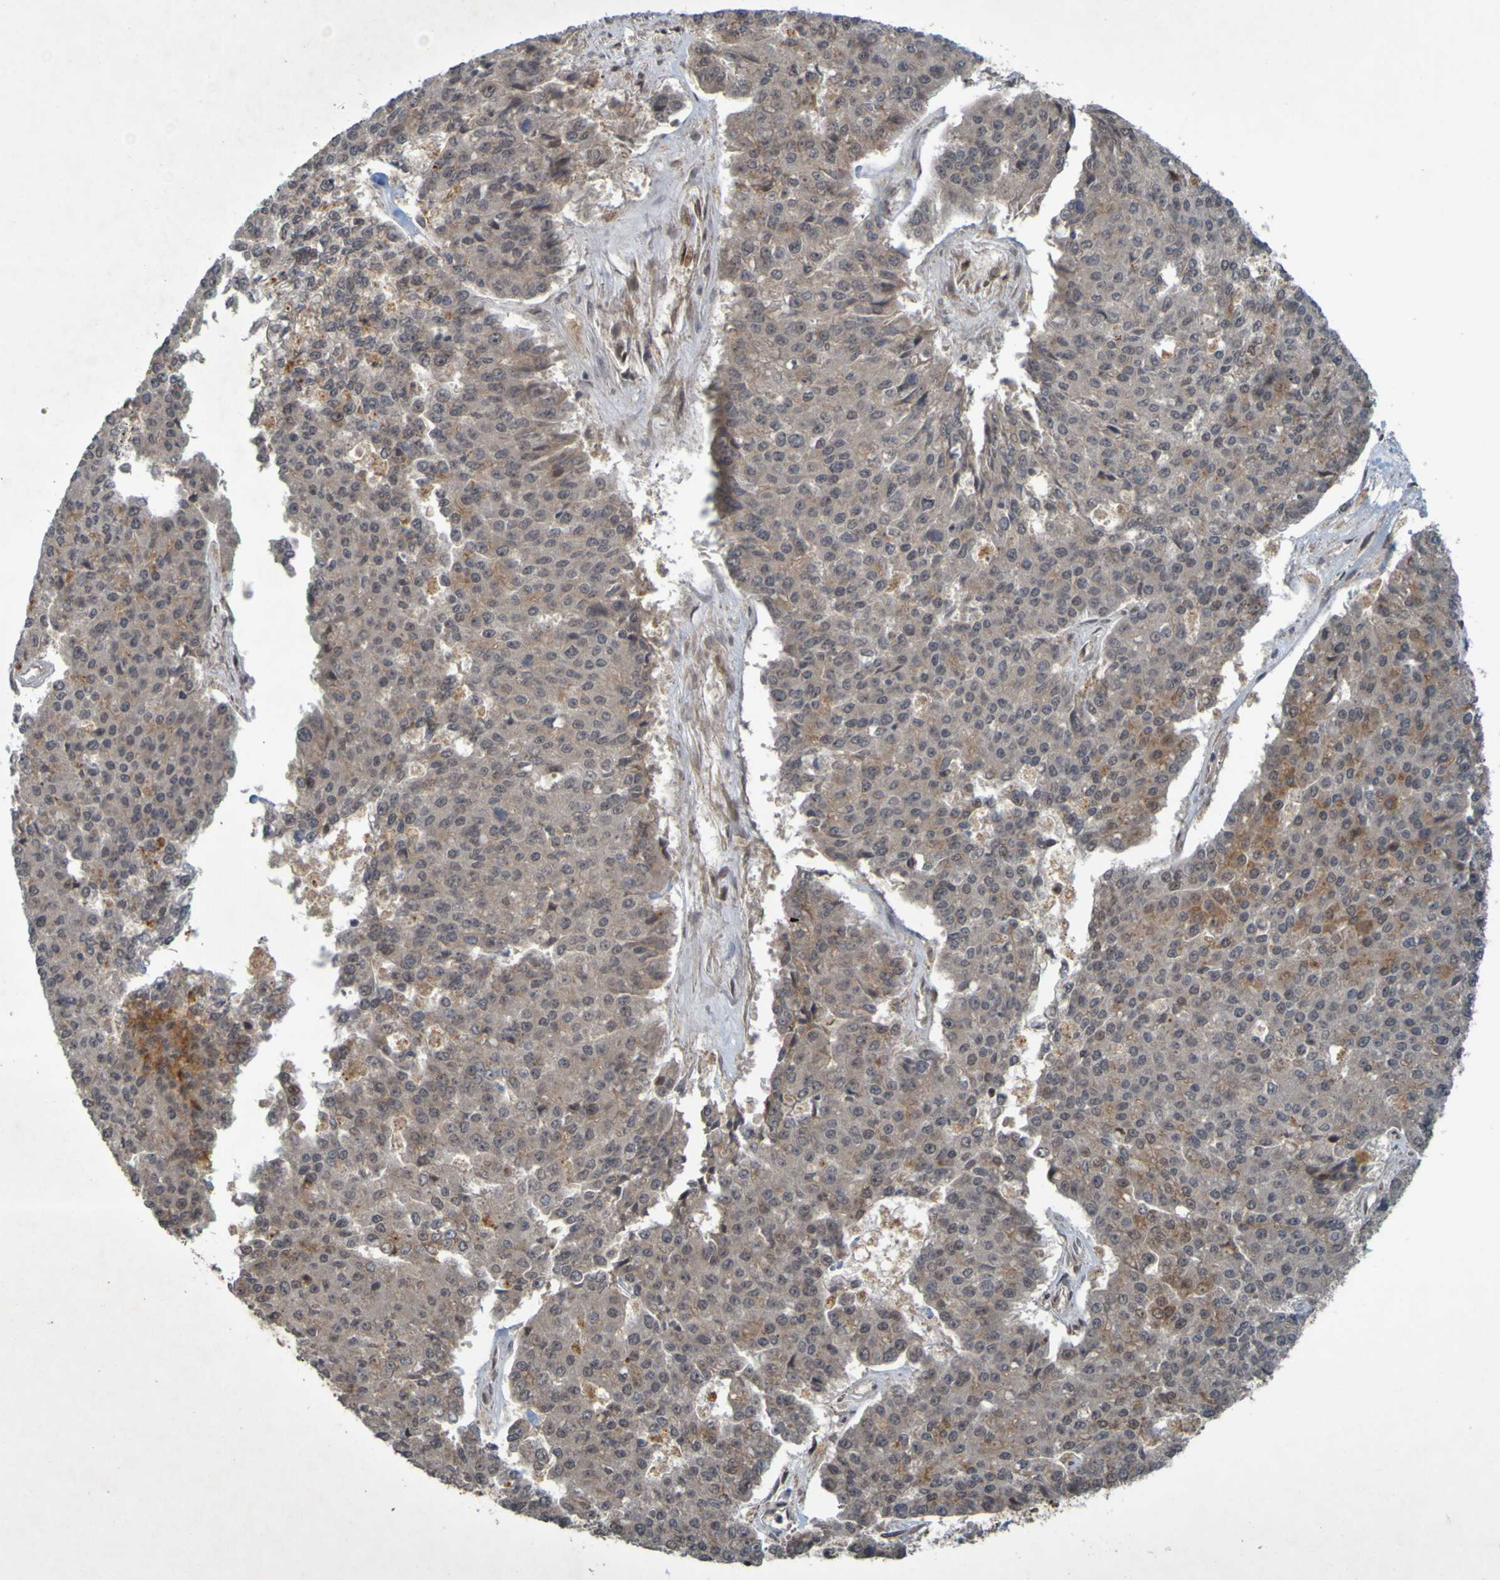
{"staining": {"intensity": "moderate", "quantity": "25%-75%", "location": "cytoplasmic/membranous"}, "tissue": "pancreatic cancer", "cell_type": "Tumor cells", "image_type": "cancer", "snomed": [{"axis": "morphology", "description": "Adenocarcinoma, NOS"}, {"axis": "topography", "description": "Pancreas"}], "caption": "Protein expression analysis of pancreatic cancer reveals moderate cytoplasmic/membranous positivity in about 25%-75% of tumor cells.", "gene": "ARHGEF11", "patient": {"sex": "male", "age": 50}}